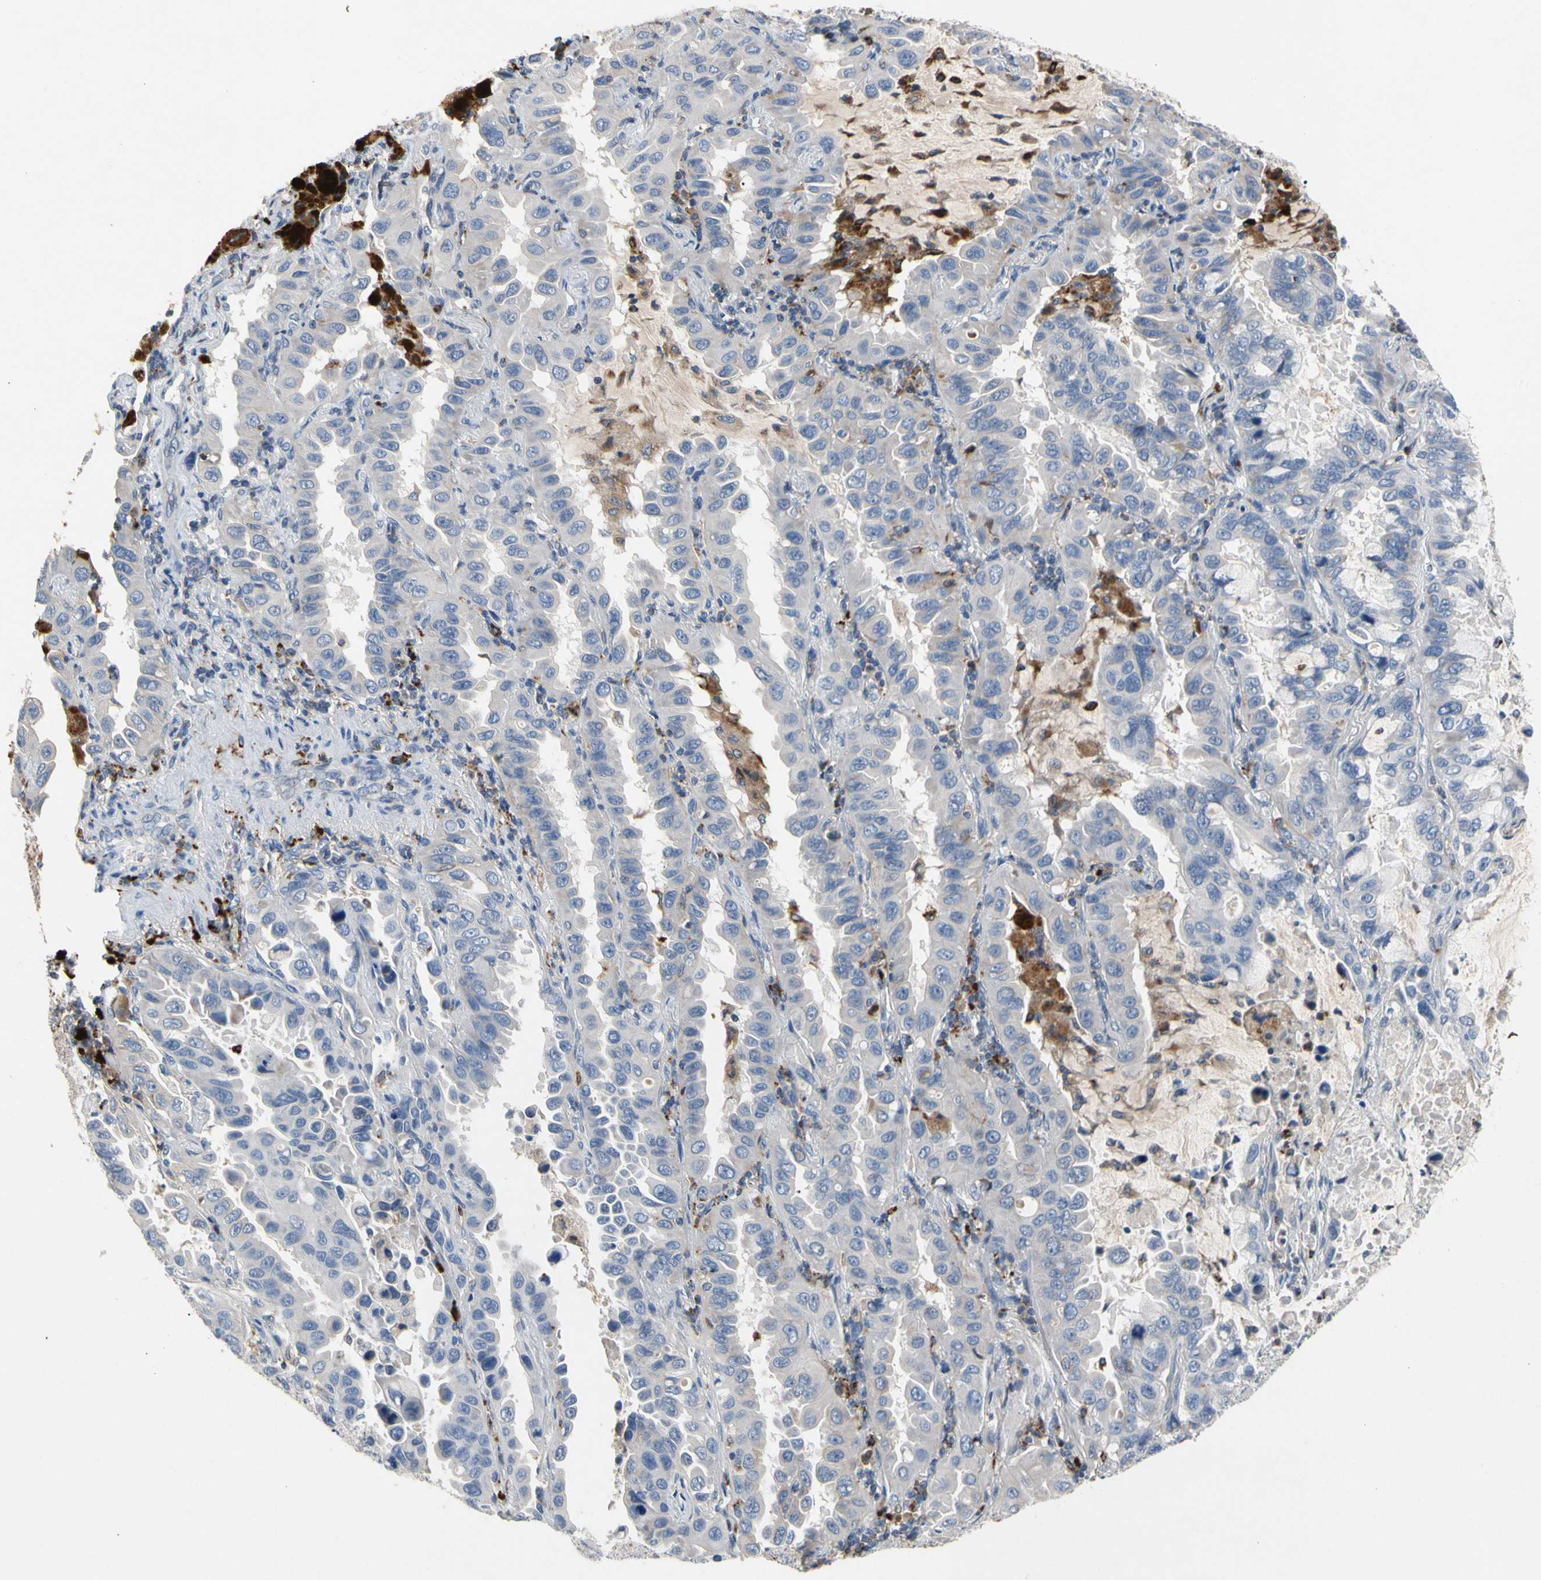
{"staining": {"intensity": "negative", "quantity": "none", "location": "none"}, "tissue": "lung cancer", "cell_type": "Tumor cells", "image_type": "cancer", "snomed": [{"axis": "morphology", "description": "Adenocarcinoma, NOS"}, {"axis": "topography", "description": "Lung"}], "caption": "Immunohistochemistry (IHC) of human lung cancer exhibits no expression in tumor cells. (Stains: DAB immunohistochemistry (IHC) with hematoxylin counter stain, Microscopy: brightfield microscopy at high magnification).", "gene": "ADA2", "patient": {"sex": "male", "age": 64}}